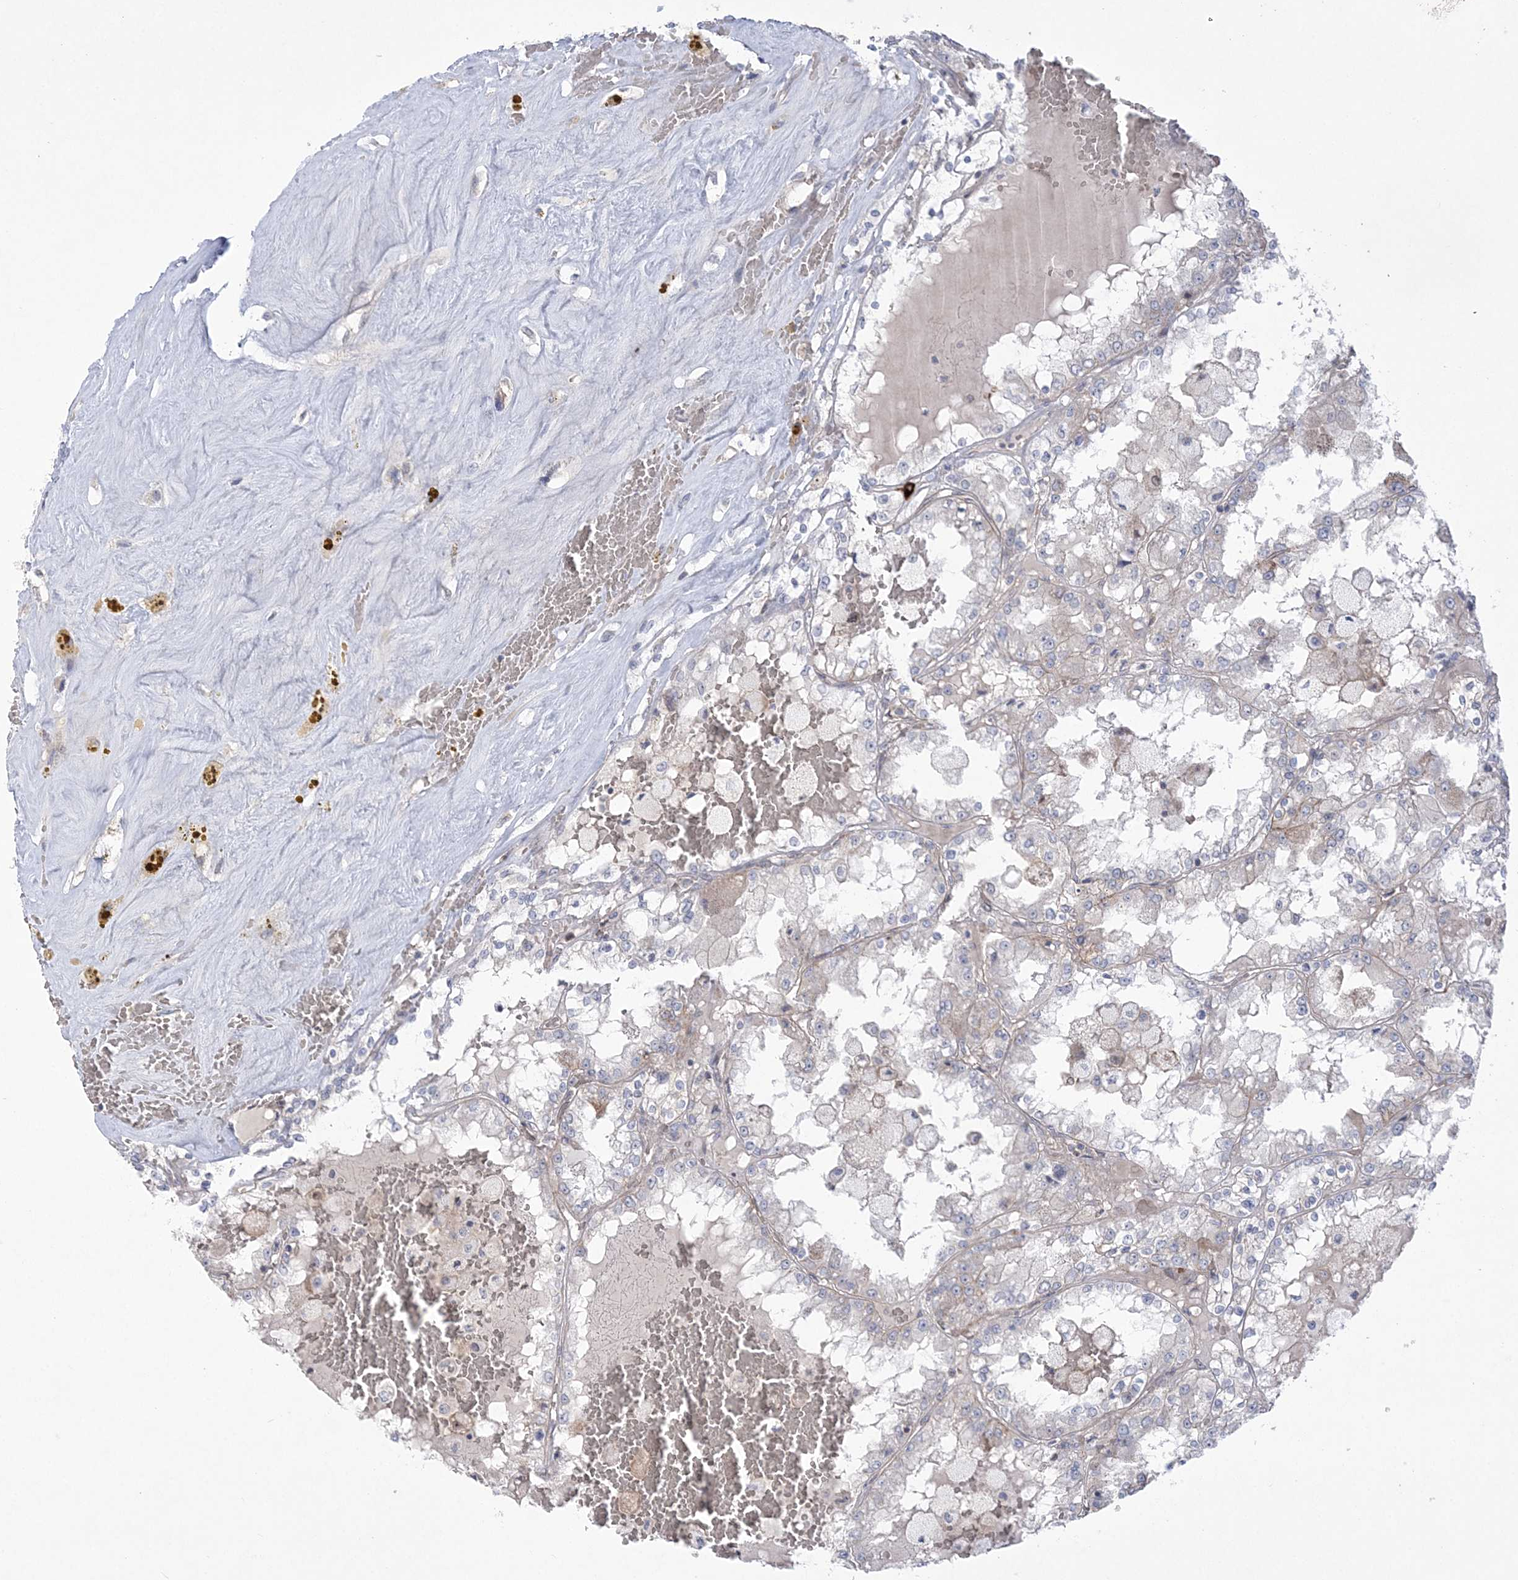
{"staining": {"intensity": "negative", "quantity": "none", "location": "none"}, "tissue": "renal cancer", "cell_type": "Tumor cells", "image_type": "cancer", "snomed": [{"axis": "morphology", "description": "Adenocarcinoma, NOS"}, {"axis": "topography", "description": "Kidney"}], "caption": "Tumor cells show no significant expression in renal cancer.", "gene": "ADAMTS12", "patient": {"sex": "female", "age": 56}}